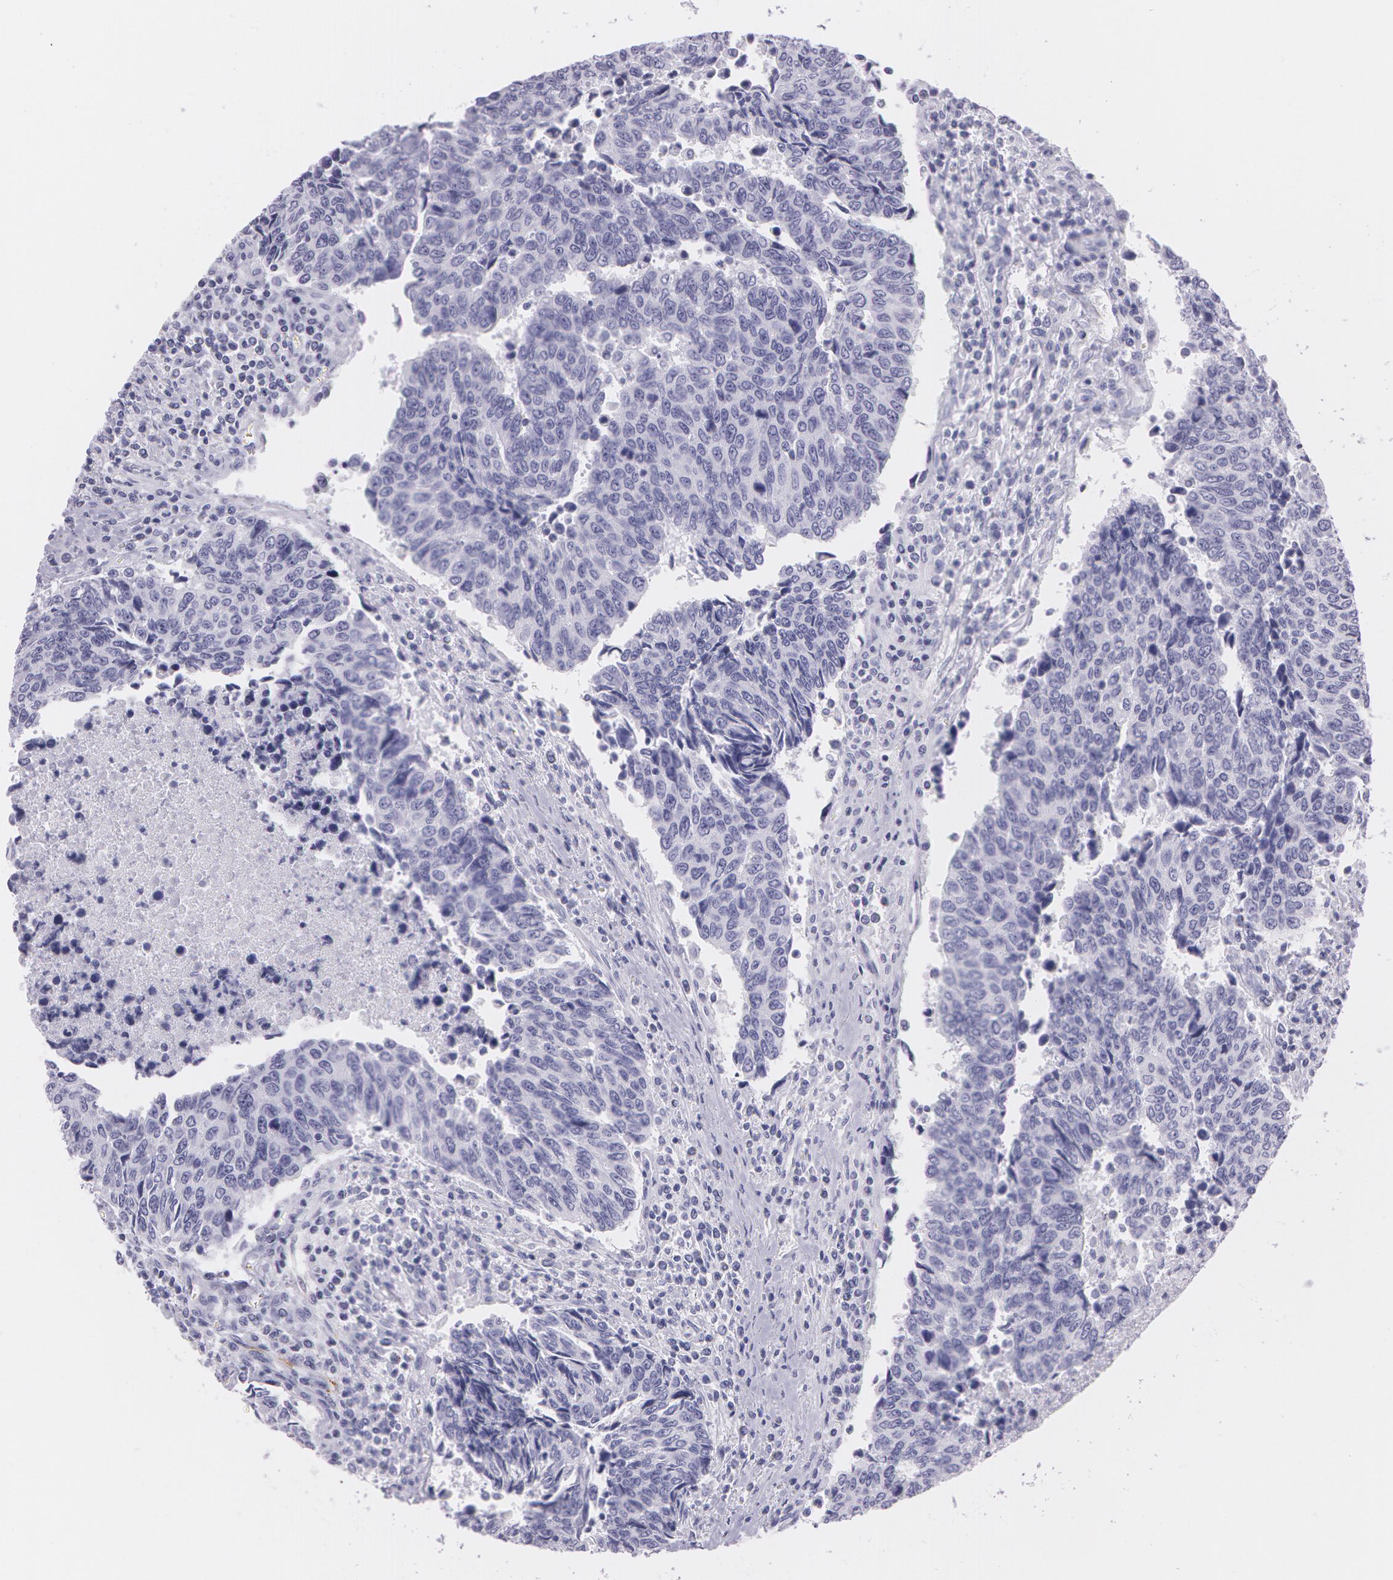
{"staining": {"intensity": "negative", "quantity": "none", "location": "none"}, "tissue": "urothelial cancer", "cell_type": "Tumor cells", "image_type": "cancer", "snomed": [{"axis": "morphology", "description": "Urothelial carcinoma, High grade"}, {"axis": "topography", "description": "Urinary bladder"}], "caption": "Immunohistochemistry (IHC) of urothelial cancer reveals no positivity in tumor cells.", "gene": "SNCG", "patient": {"sex": "male", "age": 86}}